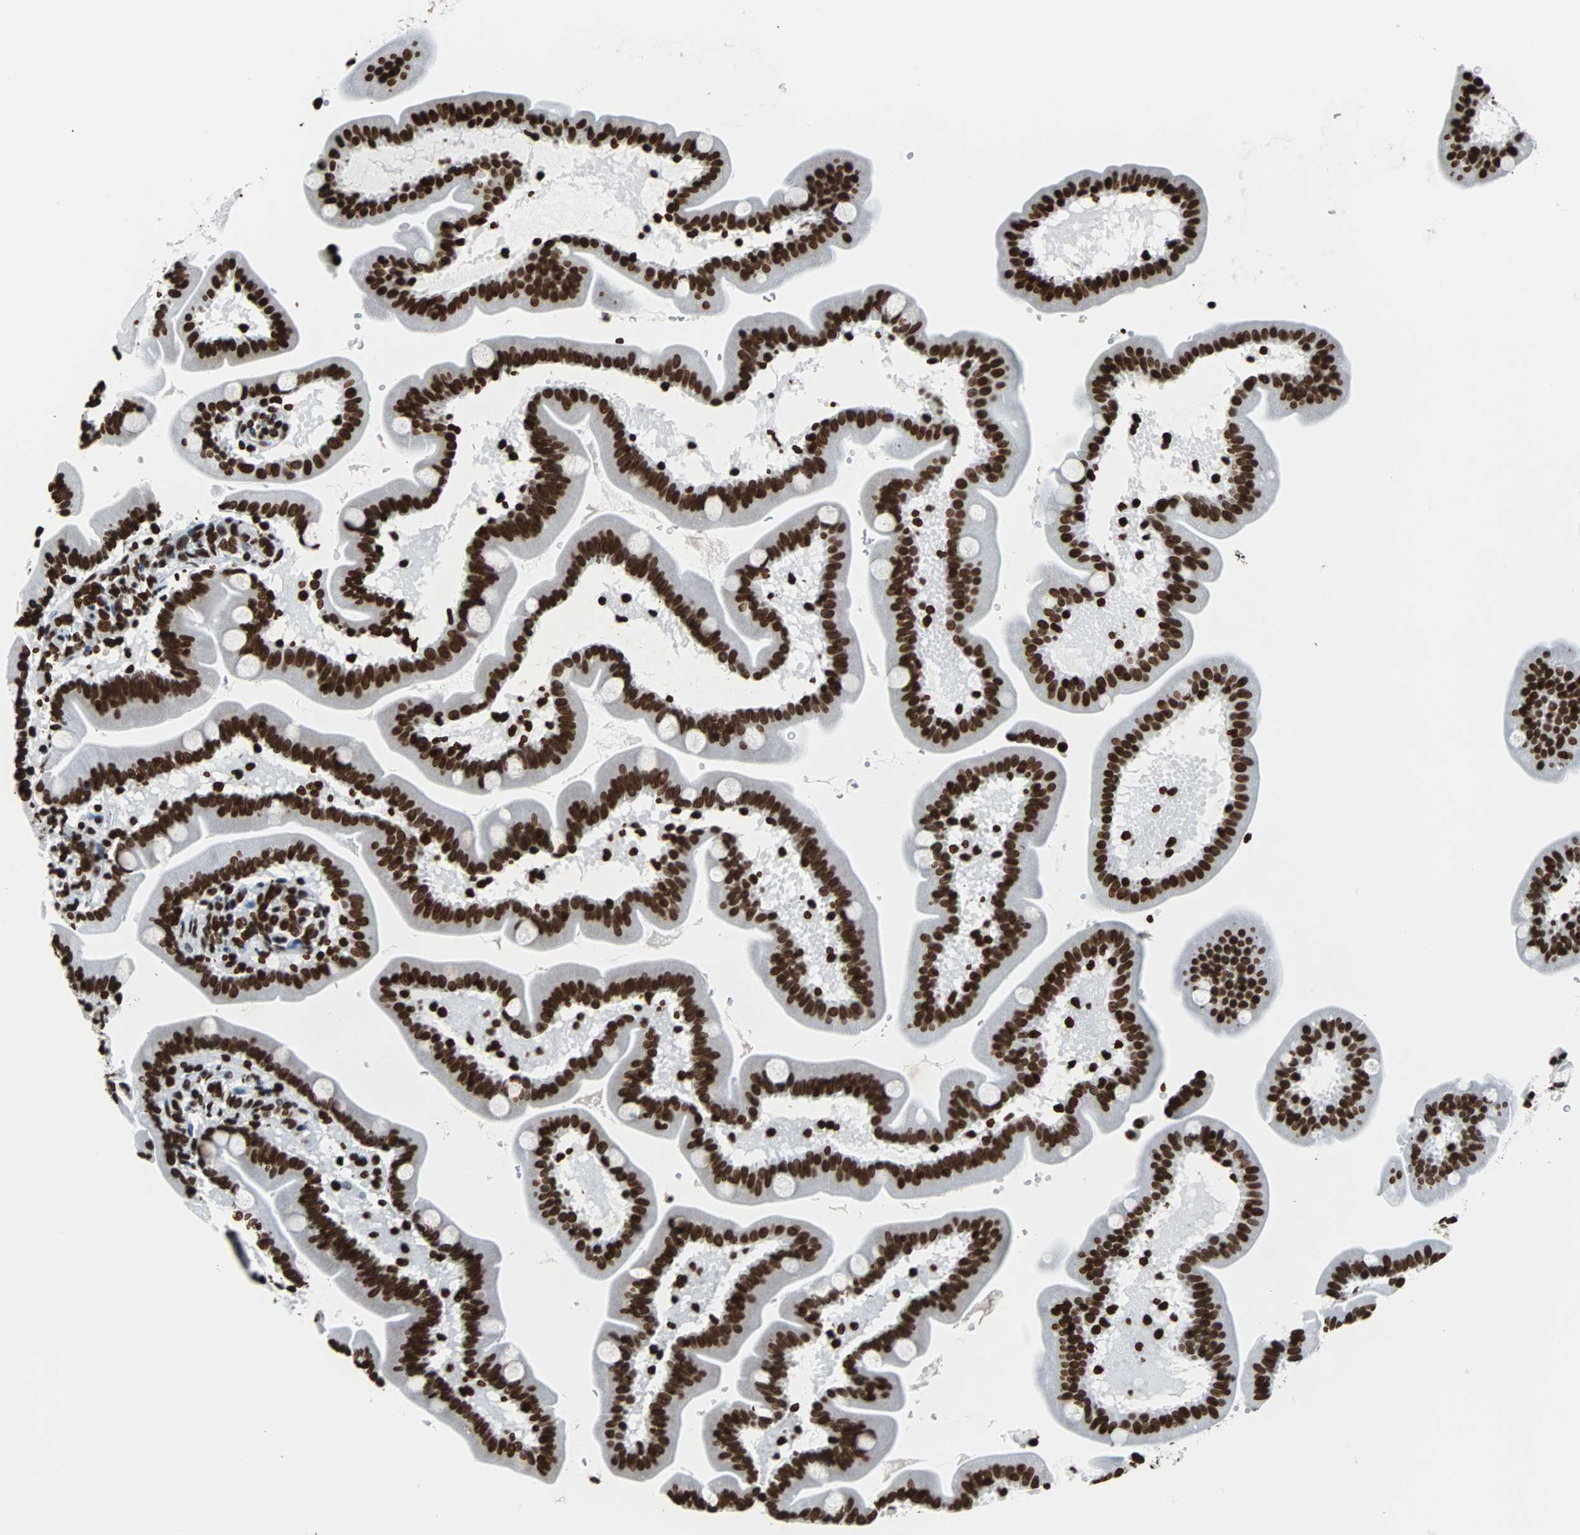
{"staining": {"intensity": "strong", "quantity": ">75%", "location": "nuclear"}, "tissue": "duodenum", "cell_type": "Glandular cells", "image_type": "normal", "snomed": [{"axis": "morphology", "description": "Normal tissue, NOS"}, {"axis": "topography", "description": "Duodenum"}], "caption": "IHC image of normal duodenum: duodenum stained using immunohistochemistry (IHC) exhibits high levels of strong protein expression localized specifically in the nuclear of glandular cells, appearing as a nuclear brown color.", "gene": "H2BC18", "patient": {"sex": "male", "age": 54}}